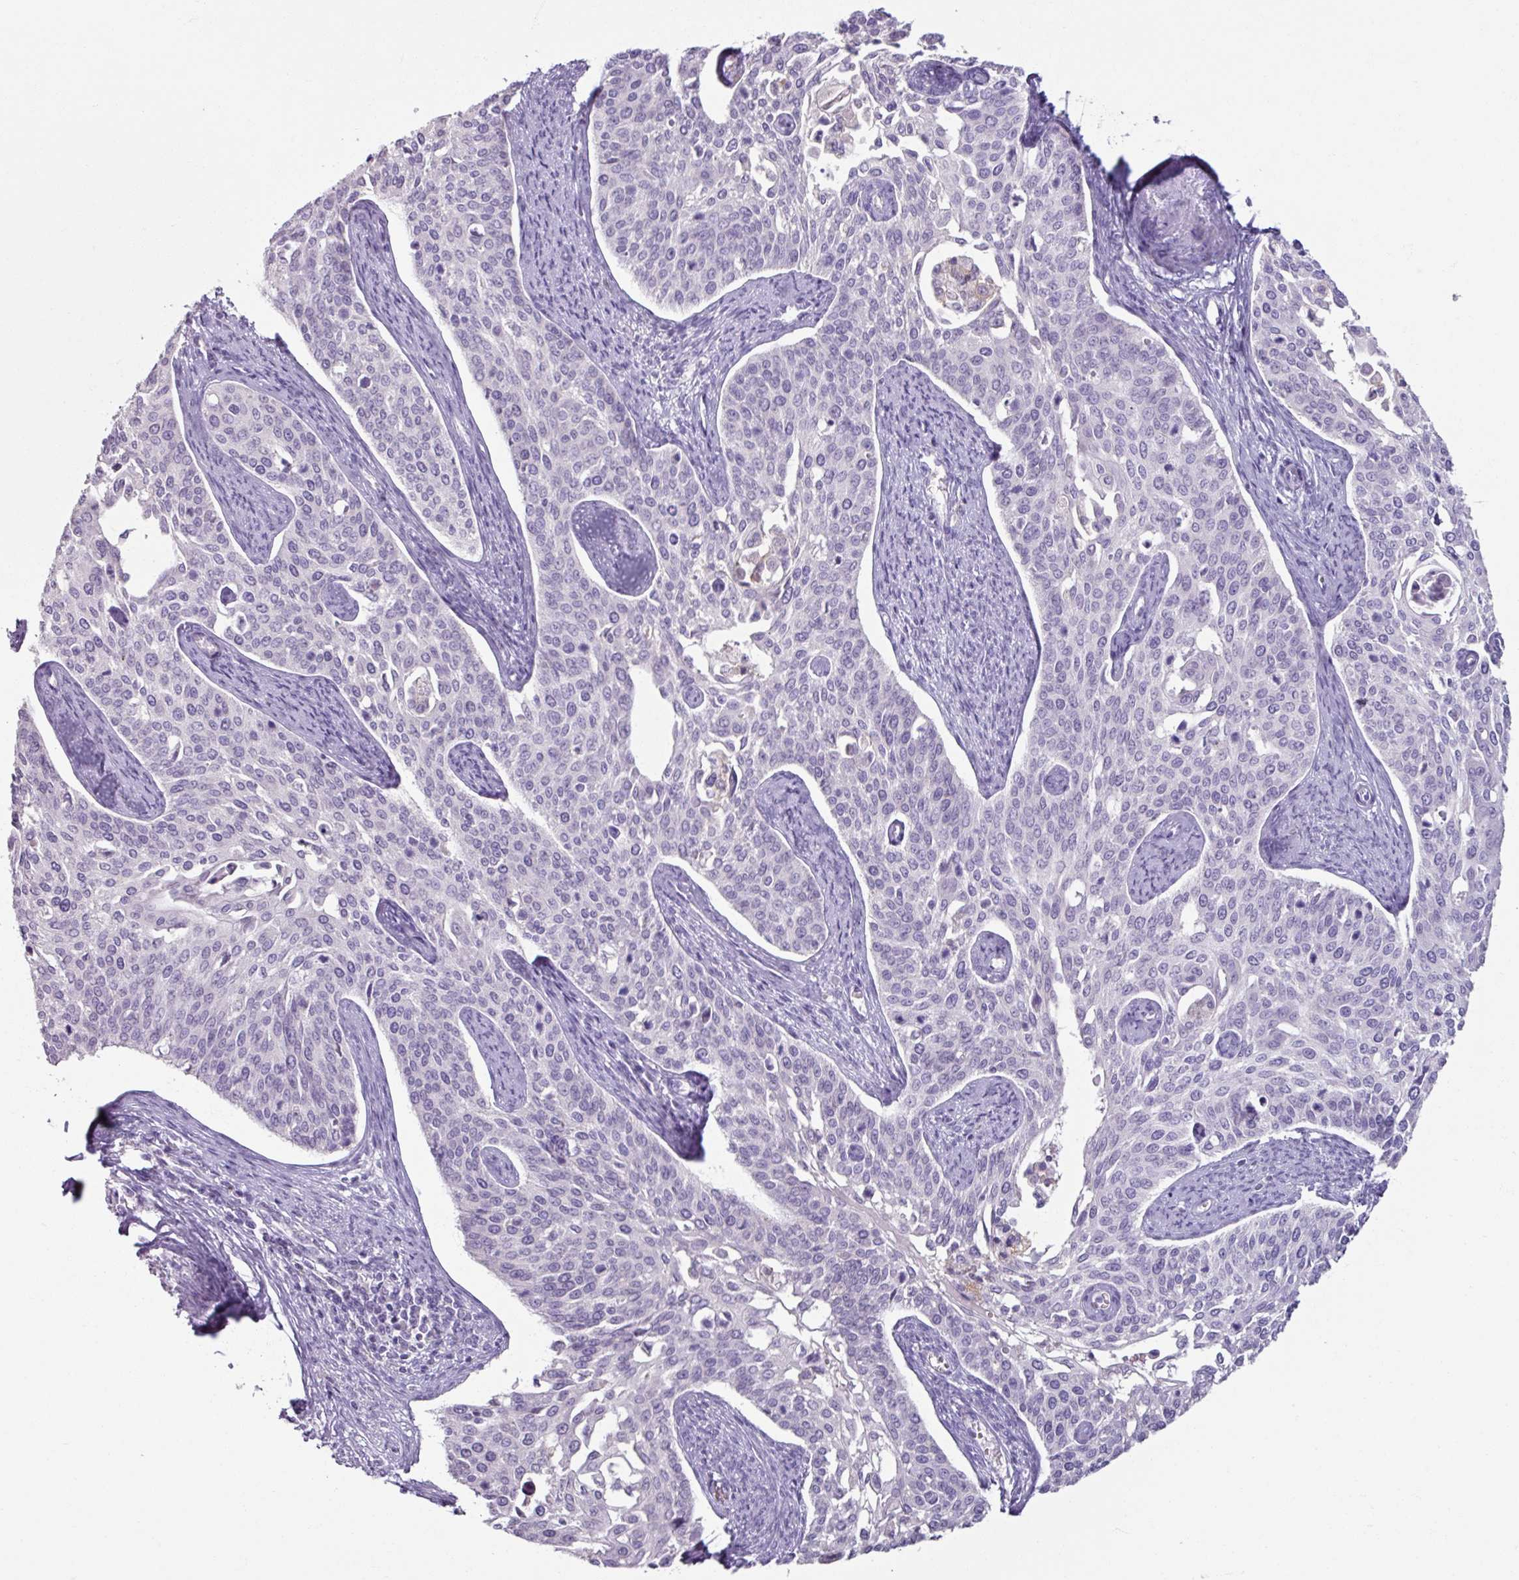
{"staining": {"intensity": "negative", "quantity": "none", "location": "none"}, "tissue": "cervical cancer", "cell_type": "Tumor cells", "image_type": "cancer", "snomed": [{"axis": "morphology", "description": "Squamous cell carcinoma, NOS"}, {"axis": "topography", "description": "Cervix"}], "caption": "Cervical cancer (squamous cell carcinoma) was stained to show a protein in brown. There is no significant positivity in tumor cells.", "gene": "SLC27A5", "patient": {"sex": "female", "age": 44}}